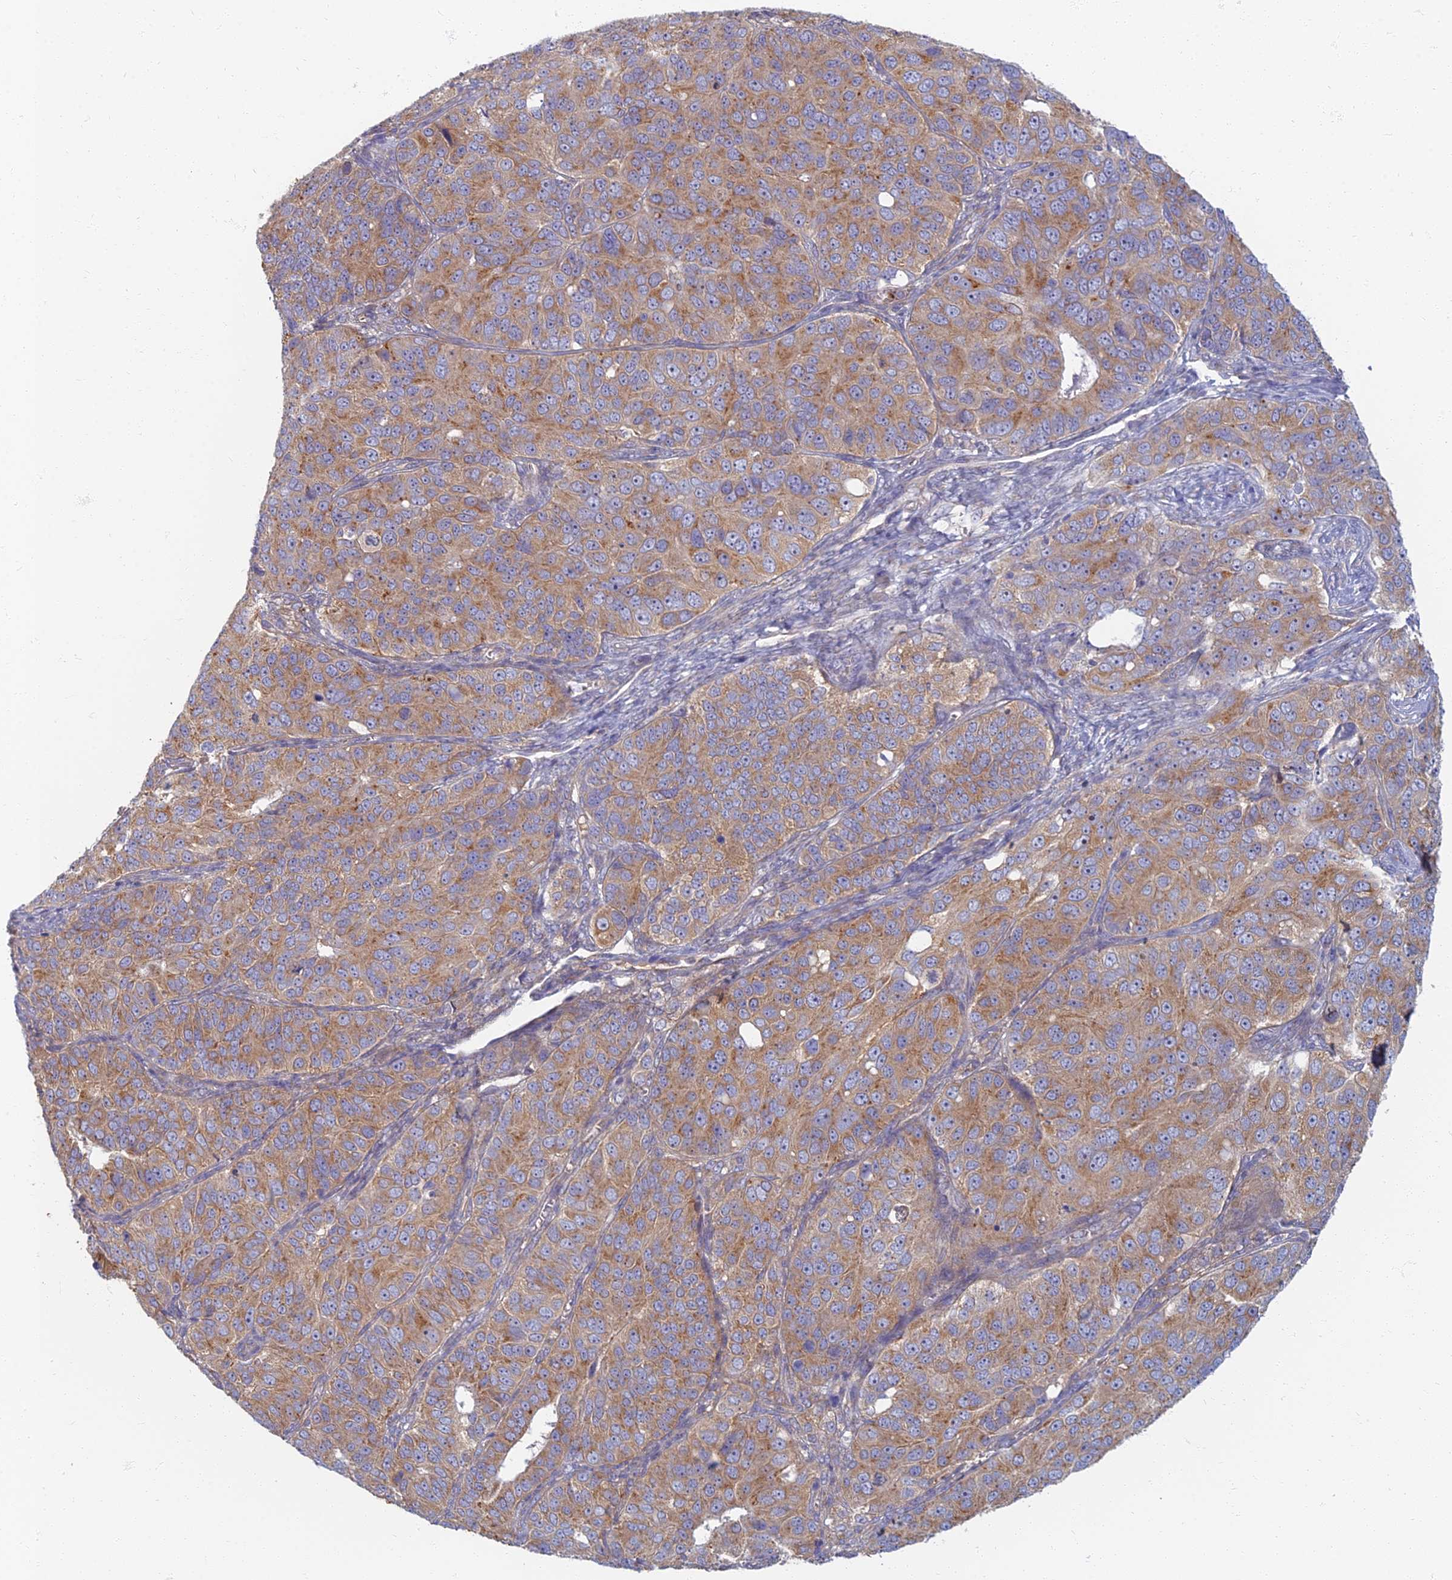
{"staining": {"intensity": "moderate", "quantity": ">75%", "location": "cytoplasmic/membranous"}, "tissue": "ovarian cancer", "cell_type": "Tumor cells", "image_type": "cancer", "snomed": [{"axis": "morphology", "description": "Carcinoma, endometroid"}, {"axis": "topography", "description": "Ovary"}], "caption": "Endometroid carcinoma (ovarian) stained with a protein marker shows moderate staining in tumor cells.", "gene": "PROX2", "patient": {"sex": "female", "age": 51}}